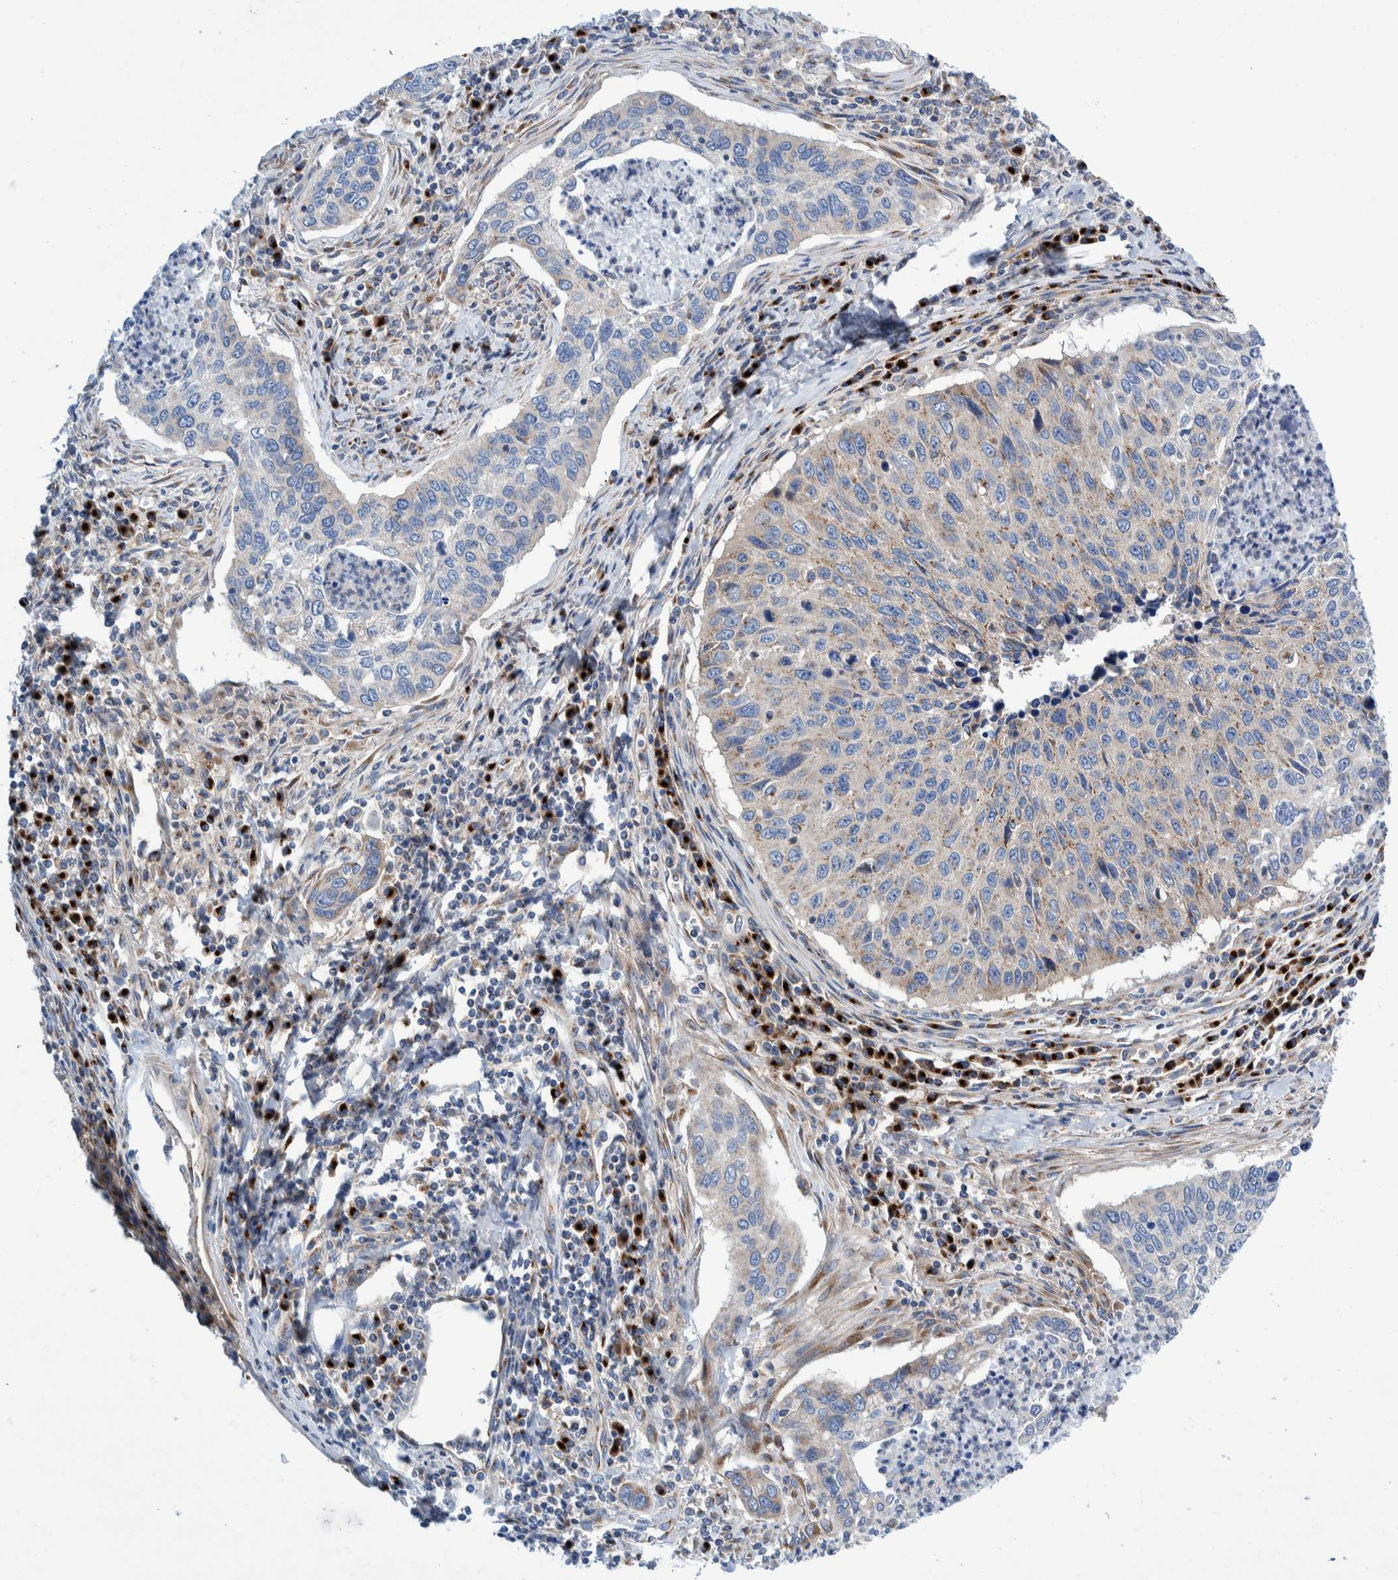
{"staining": {"intensity": "weak", "quantity": "<25%", "location": "cytoplasmic/membranous"}, "tissue": "cervical cancer", "cell_type": "Tumor cells", "image_type": "cancer", "snomed": [{"axis": "morphology", "description": "Squamous cell carcinoma, NOS"}, {"axis": "topography", "description": "Cervix"}], "caption": "IHC photomicrograph of human squamous cell carcinoma (cervical) stained for a protein (brown), which demonstrates no expression in tumor cells.", "gene": "TRIM58", "patient": {"sex": "female", "age": 53}}